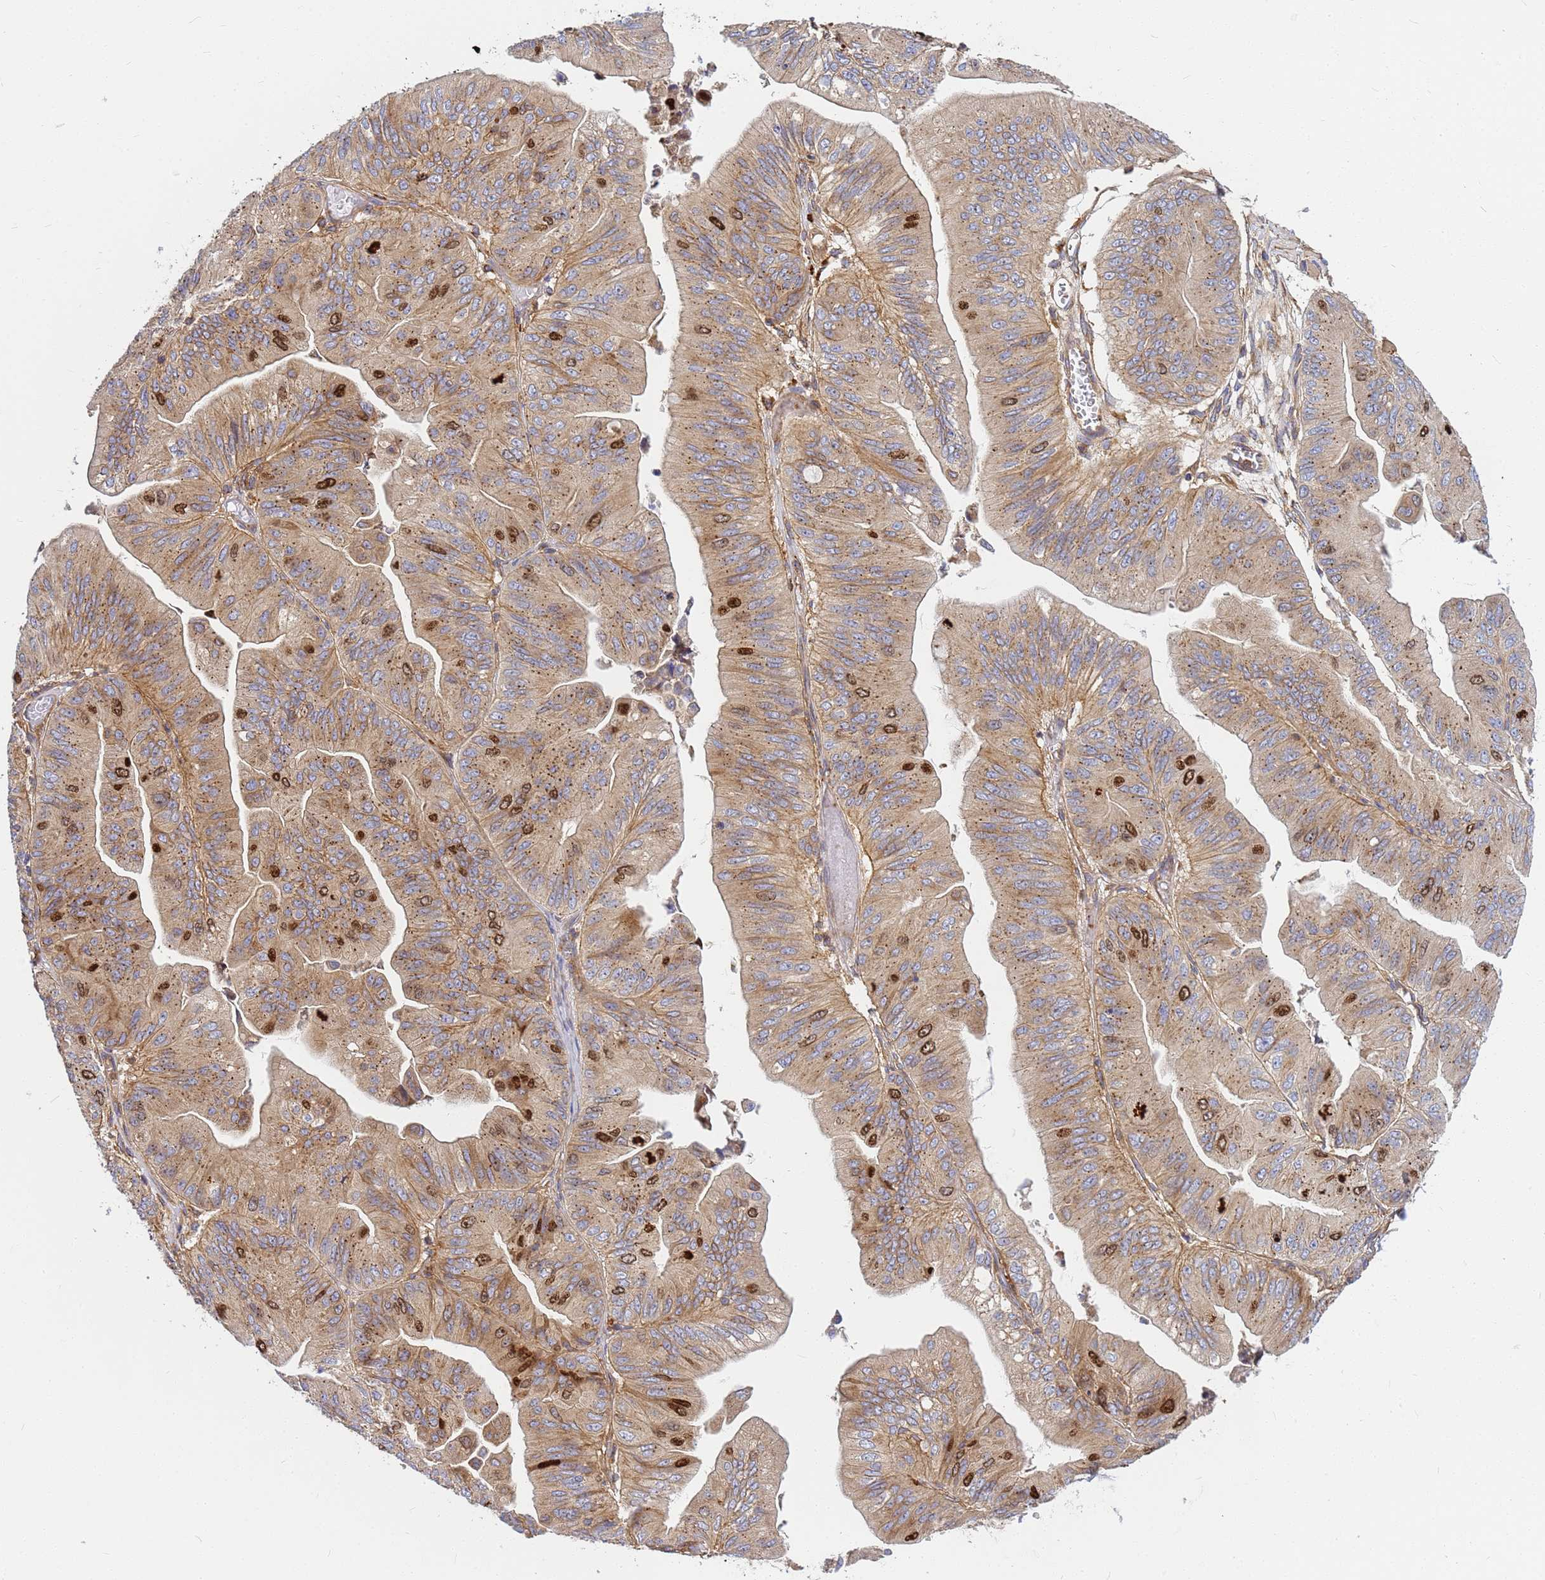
{"staining": {"intensity": "moderate", "quantity": ">75%", "location": "cytoplasmic/membranous"}, "tissue": "ovarian cancer", "cell_type": "Tumor cells", "image_type": "cancer", "snomed": [{"axis": "morphology", "description": "Cystadenocarcinoma, mucinous, NOS"}, {"axis": "topography", "description": "Ovary"}], "caption": "A brown stain labels moderate cytoplasmic/membranous staining of a protein in human ovarian cancer (mucinous cystadenocarcinoma) tumor cells.", "gene": "C2CD5", "patient": {"sex": "female", "age": 61}}